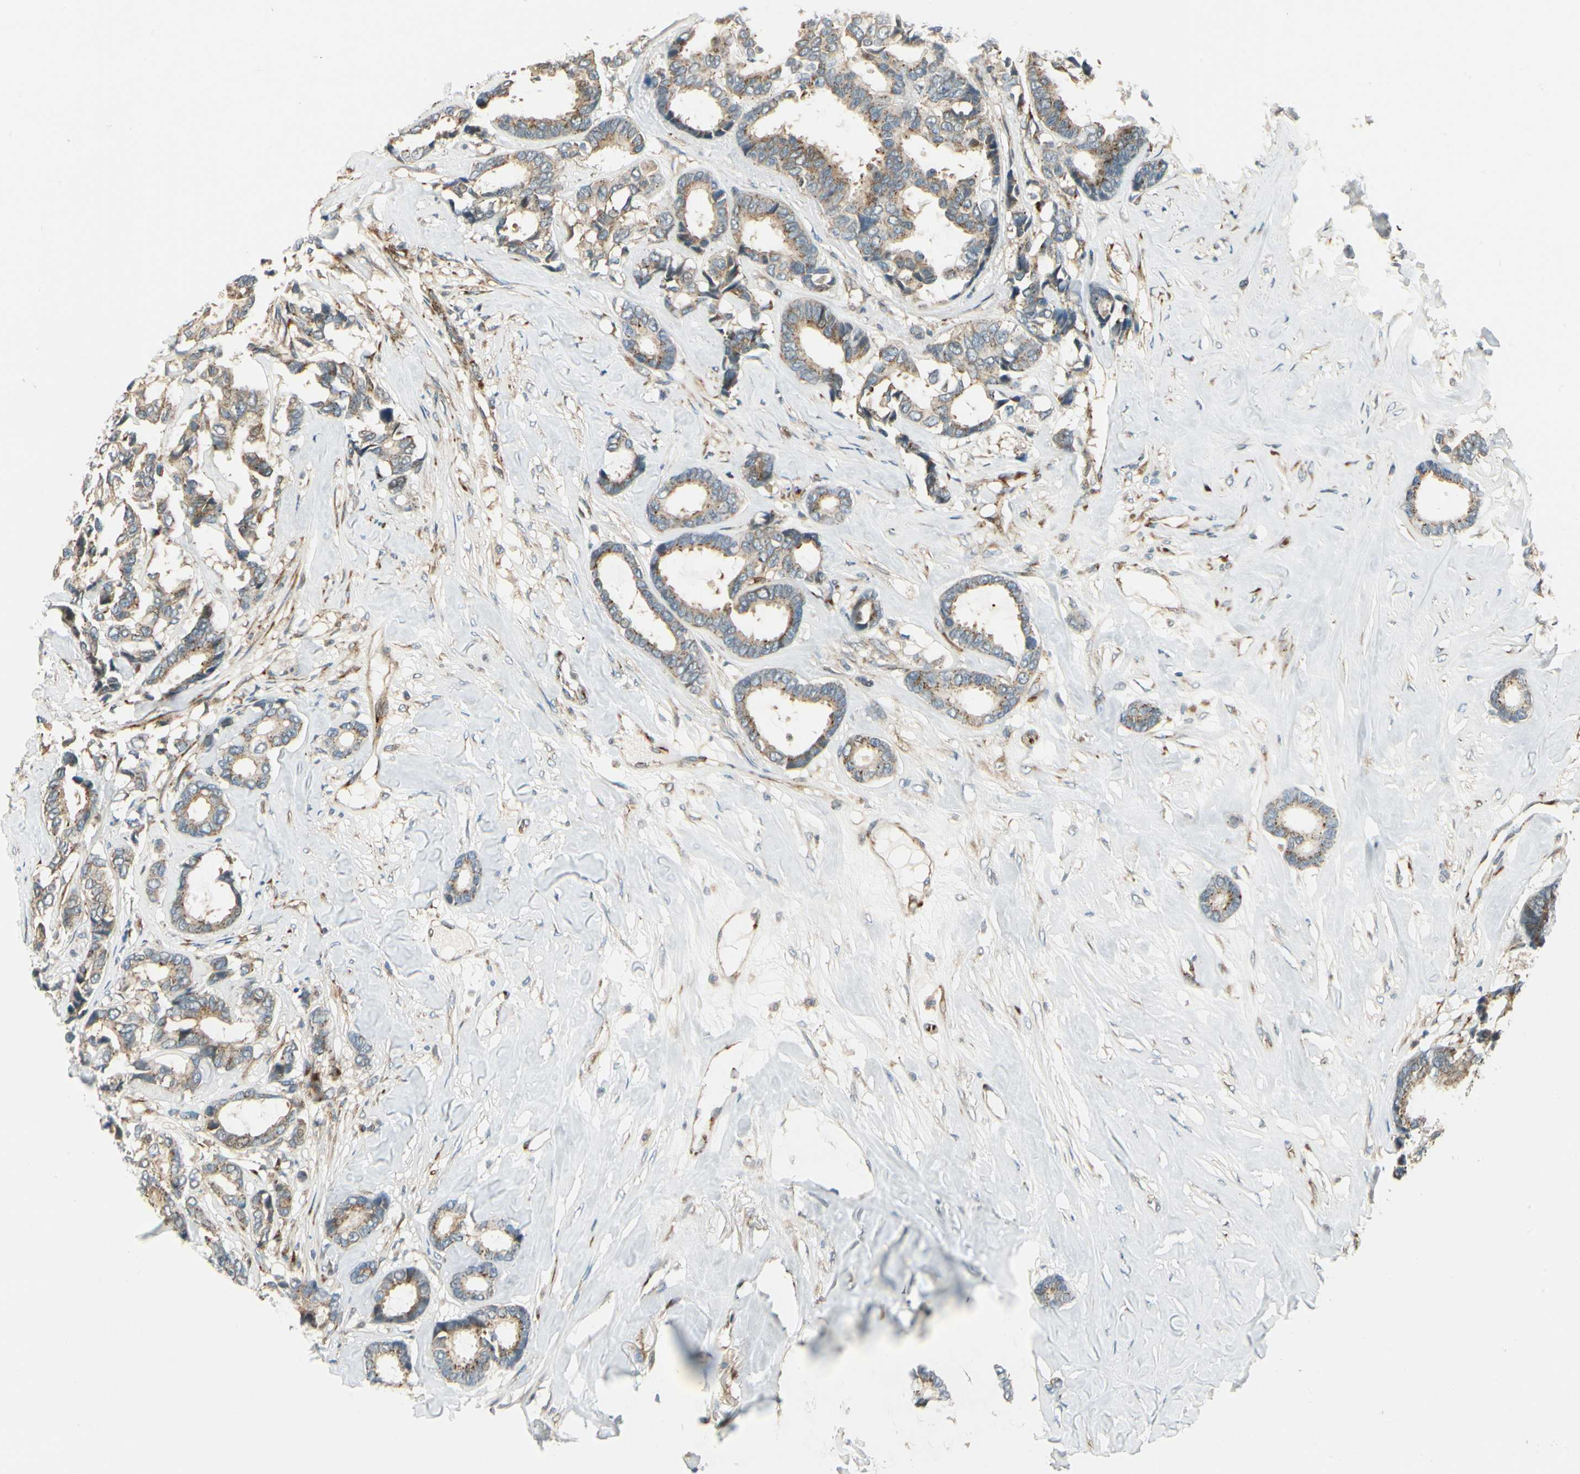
{"staining": {"intensity": "moderate", "quantity": ">75%", "location": "cytoplasmic/membranous"}, "tissue": "breast cancer", "cell_type": "Tumor cells", "image_type": "cancer", "snomed": [{"axis": "morphology", "description": "Duct carcinoma"}, {"axis": "topography", "description": "Breast"}], "caption": "Breast cancer (intraductal carcinoma) stained for a protein reveals moderate cytoplasmic/membranous positivity in tumor cells.", "gene": "MANSC1", "patient": {"sex": "female", "age": 87}}